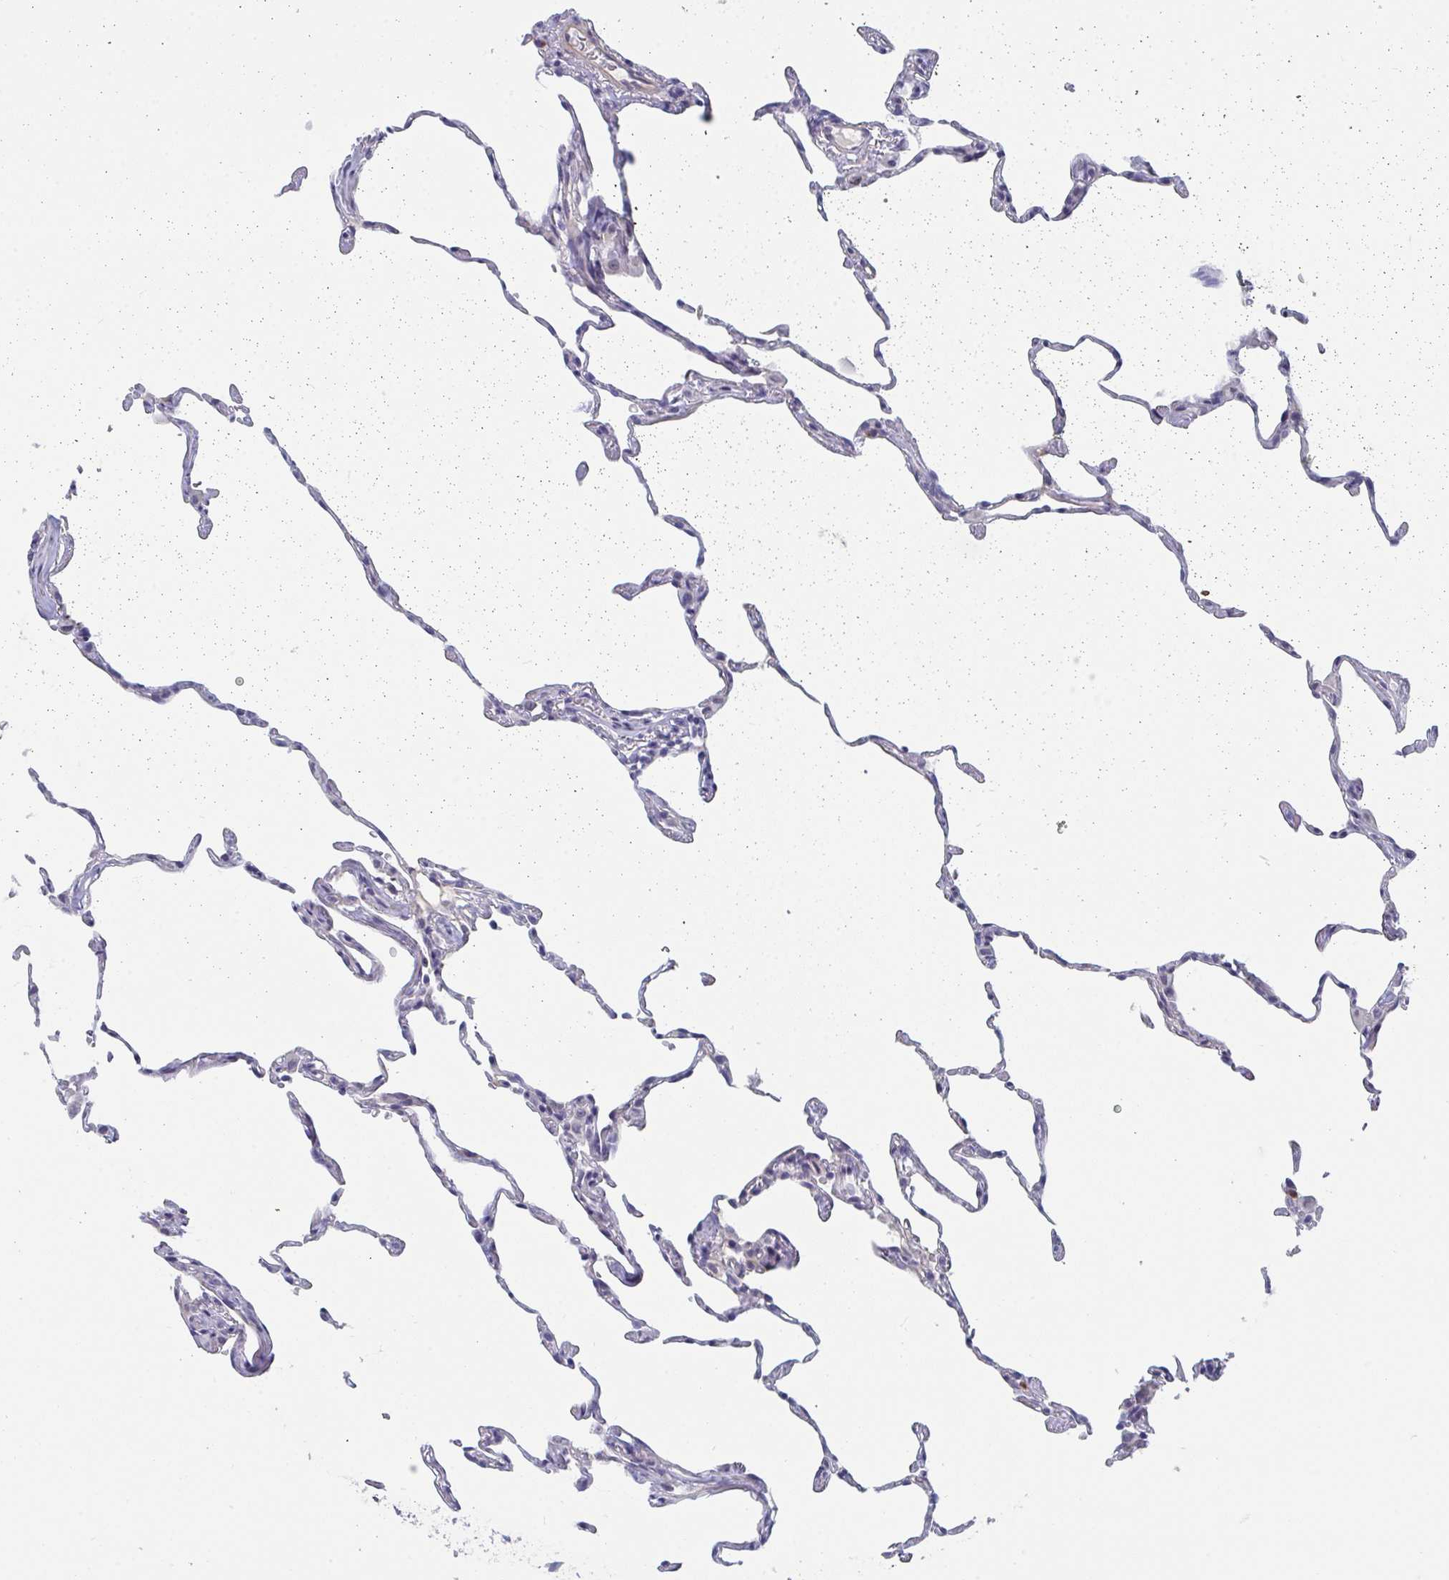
{"staining": {"intensity": "negative", "quantity": "none", "location": "none"}, "tissue": "lung", "cell_type": "Alveolar cells", "image_type": "normal", "snomed": [{"axis": "morphology", "description": "Normal tissue, NOS"}, {"axis": "topography", "description": "Lung"}], "caption": "High magnification brightfield microscopy of unremarkable lung stained with DAB (3,3'-diaminobenzidine) (brown) and counterstained with hematoxylin (blue): alveolar cells show no significant staining.", "gene": "CENPT", "patient": {"sex": "female", "age": 57}}